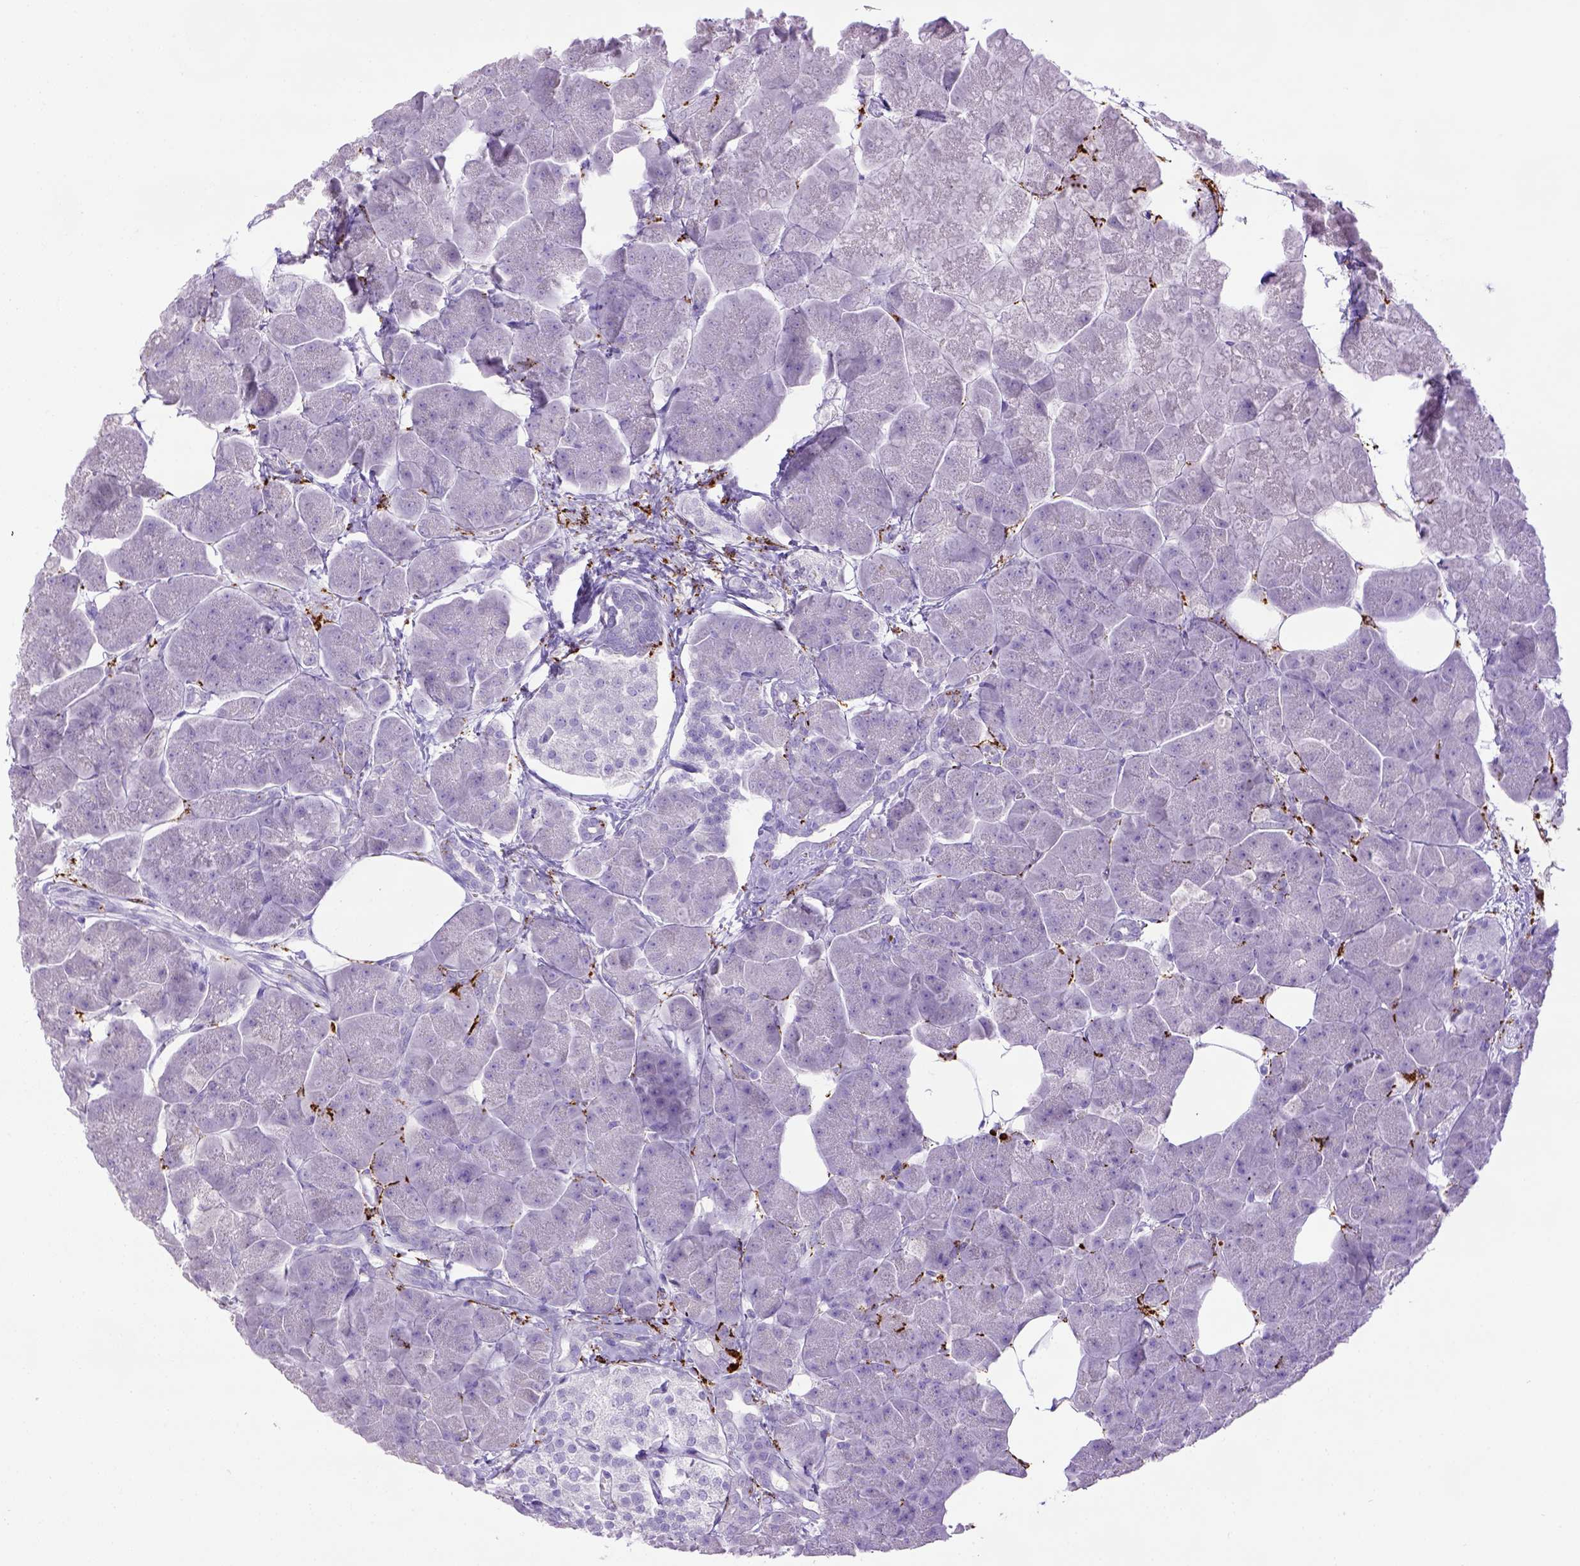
{"staining": {"intensity": "negative", "quantity": "none", "location": "none"}, "tissue": "pancreas", "cell_type": "Exocrine glandular cells", "image_type": "normal", "snomed": [{"axis": "morphology", "description": "Normal tissue, NOS"}, {"axis": "topography", "description": "Adipose tissue"}, {"axis": "topography", "description": "Pancreas"}, {"axis": "topography", "description": "Peripheral nerve tissue"}], "caption": "A micrograph of pancreas stained for a protein reveals no brown staining in exocrine glandular cells.", "gene": "CD68", "patient": {"sex": "female", "age": 58}}